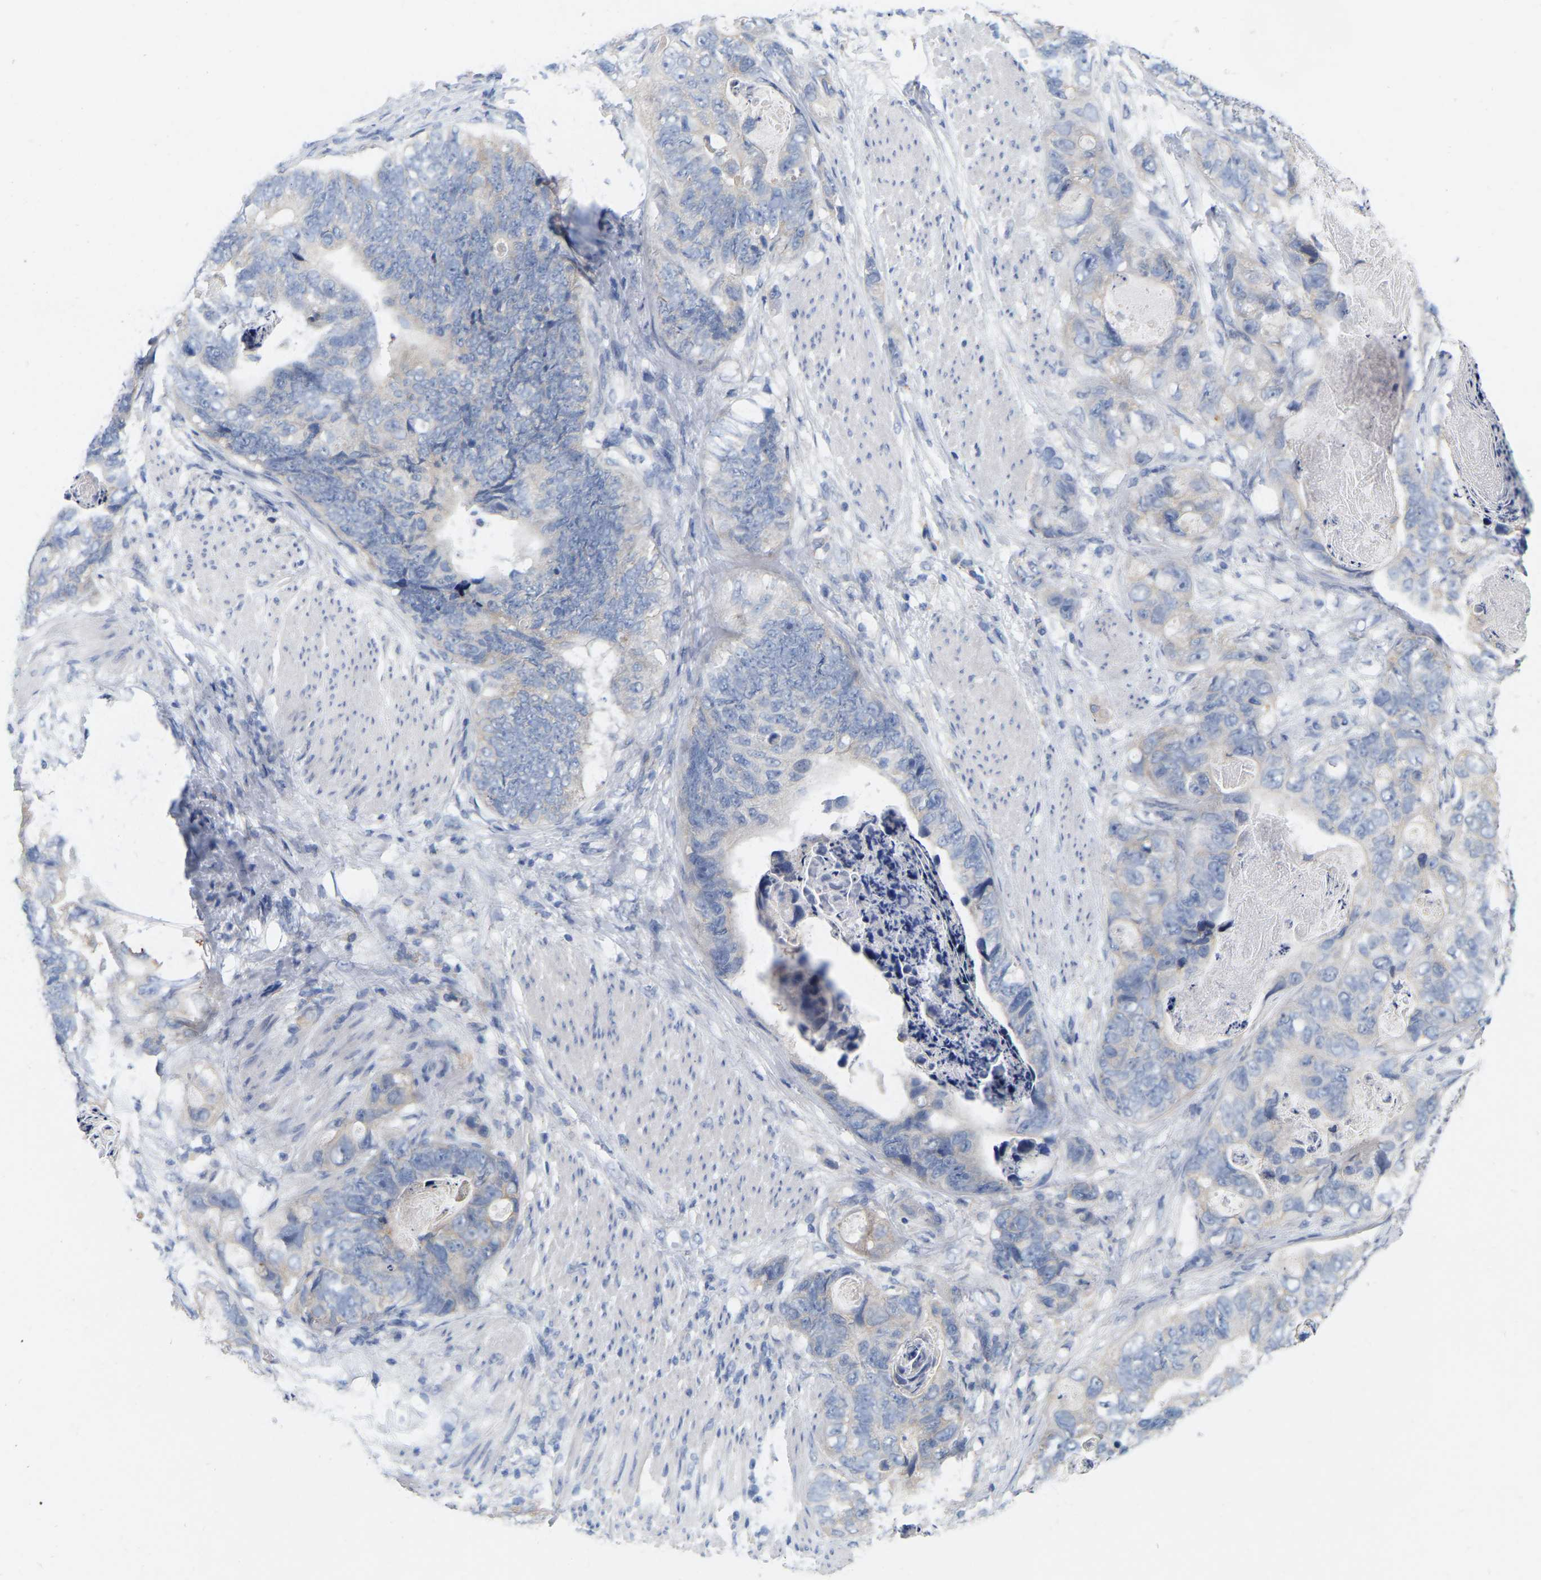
{"staining": {"intensity": "negative", "quantity": "none", "location": "none"}, "tissue": "stomach cancer", "cell_type": "Tumor cells", "image_type": "cancer", "snomed": [{"axis": "morphology", "description": "Adenocarcinoma, NOS"}, {"axis": "topography", "description": "Stomach"}], "caption": "Immunohistochemistry (IHC) photomicrograph of neoplastic tissue: stomach cancer stained with DAB exhibits no significant protein staining in tumor cells.", "gene": "WIPI2", "patient": {"sex": "female", "age": 89}}